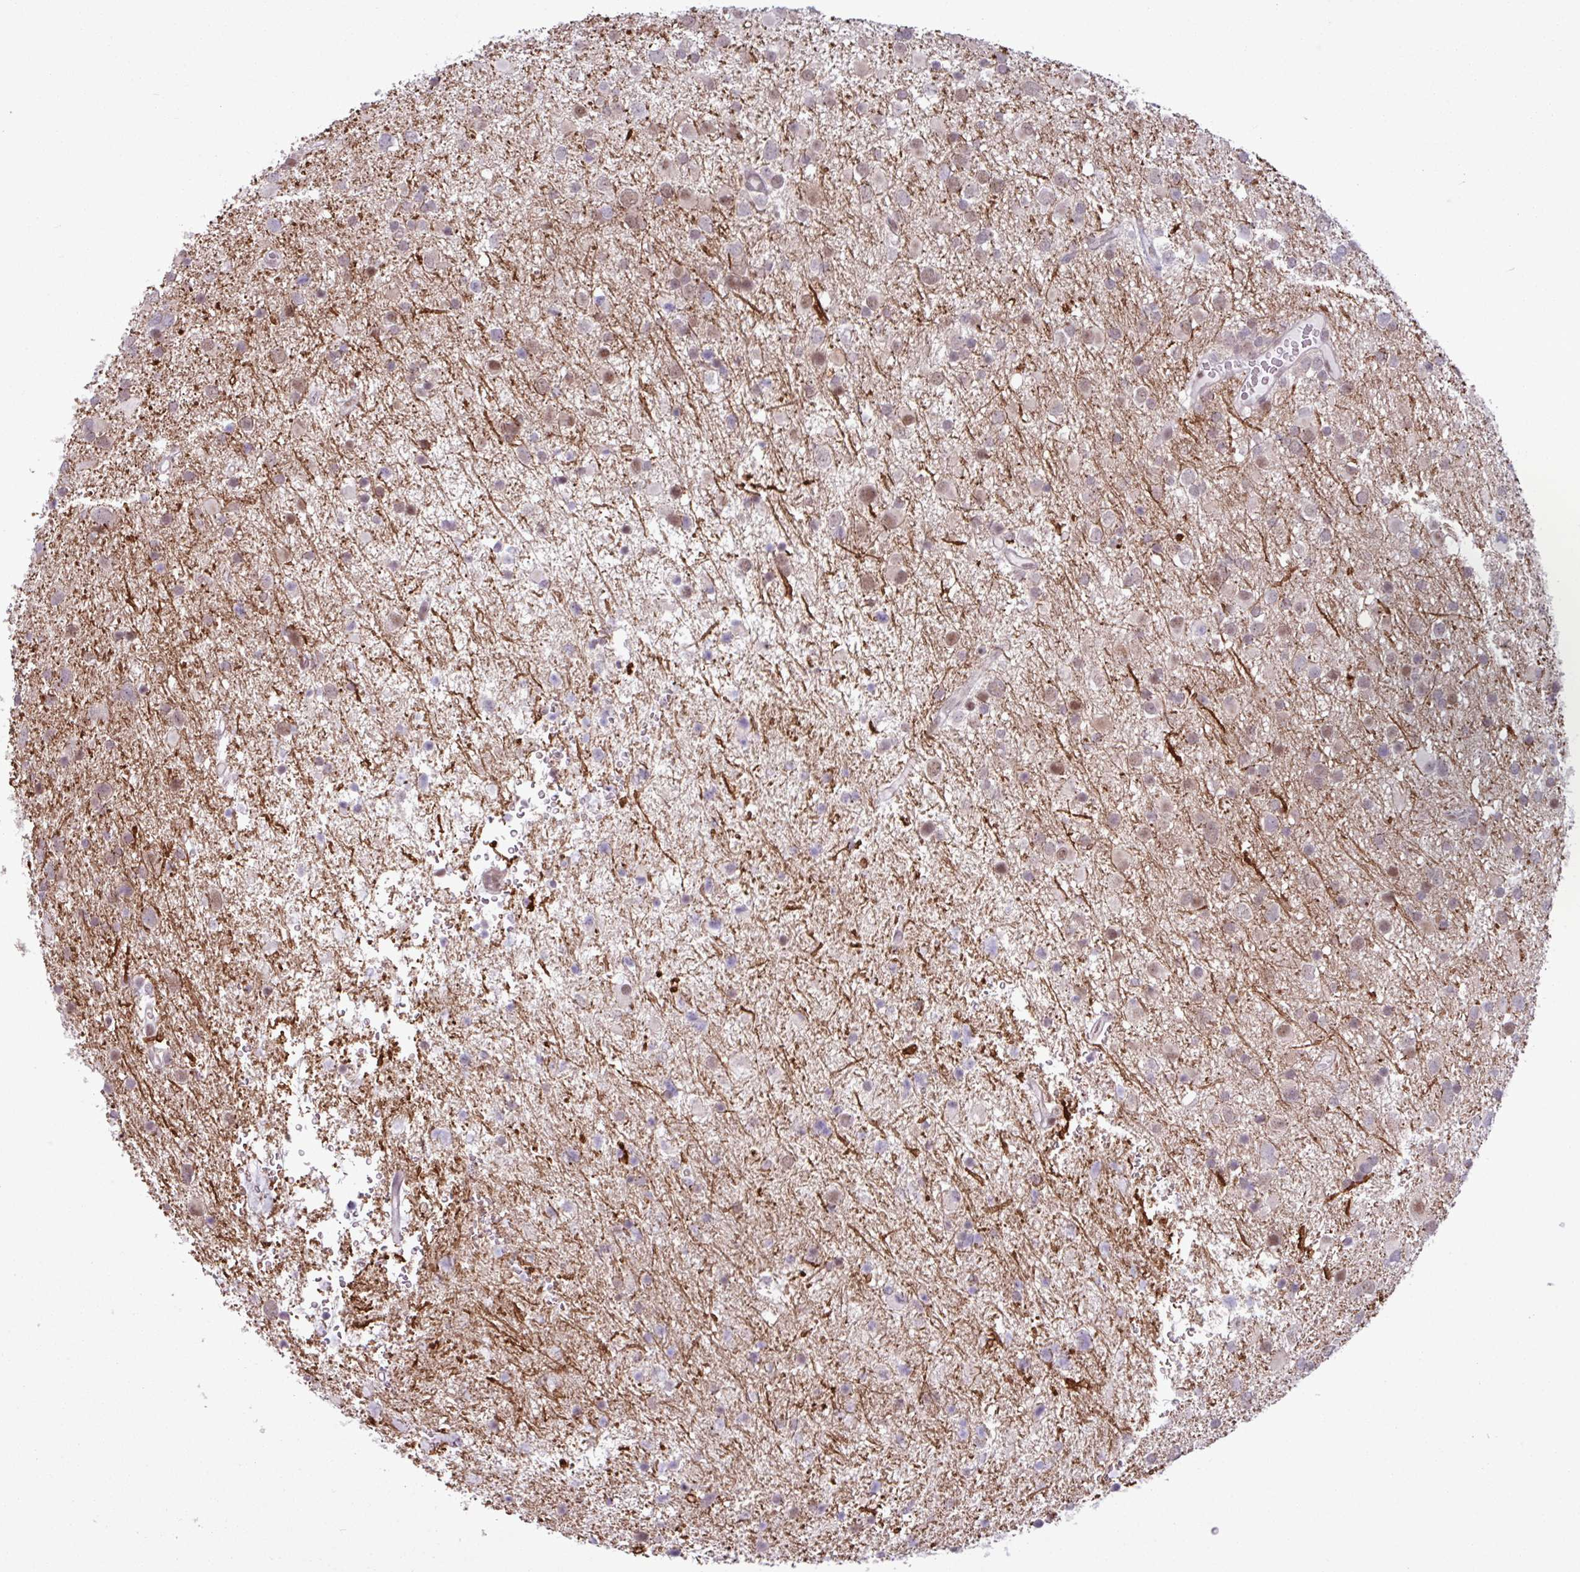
{"staining": {"intensity": "weak", "quantity": "25%-75%", "location": "nuclear"}, "tissue": "glioma", "cell_type": "Tumor cells", "image_type": "cancer", "snomed": [{"axis": "morphology", "description": "Glioma, malignant, Low grade"}, {"axis": "topography", "description": "Brain"}], "caption": "The immunohistochemical stain highlights weak nuclear staining in tumor cells of malignant glioma (low-grade) tissue. Using DAB (brown) and hematoxylin (blue) stains, captured at high magnification using brightfield microscopy.", "gene": "NOTCH2", "patient": {"sex": "female", "age": 32}}